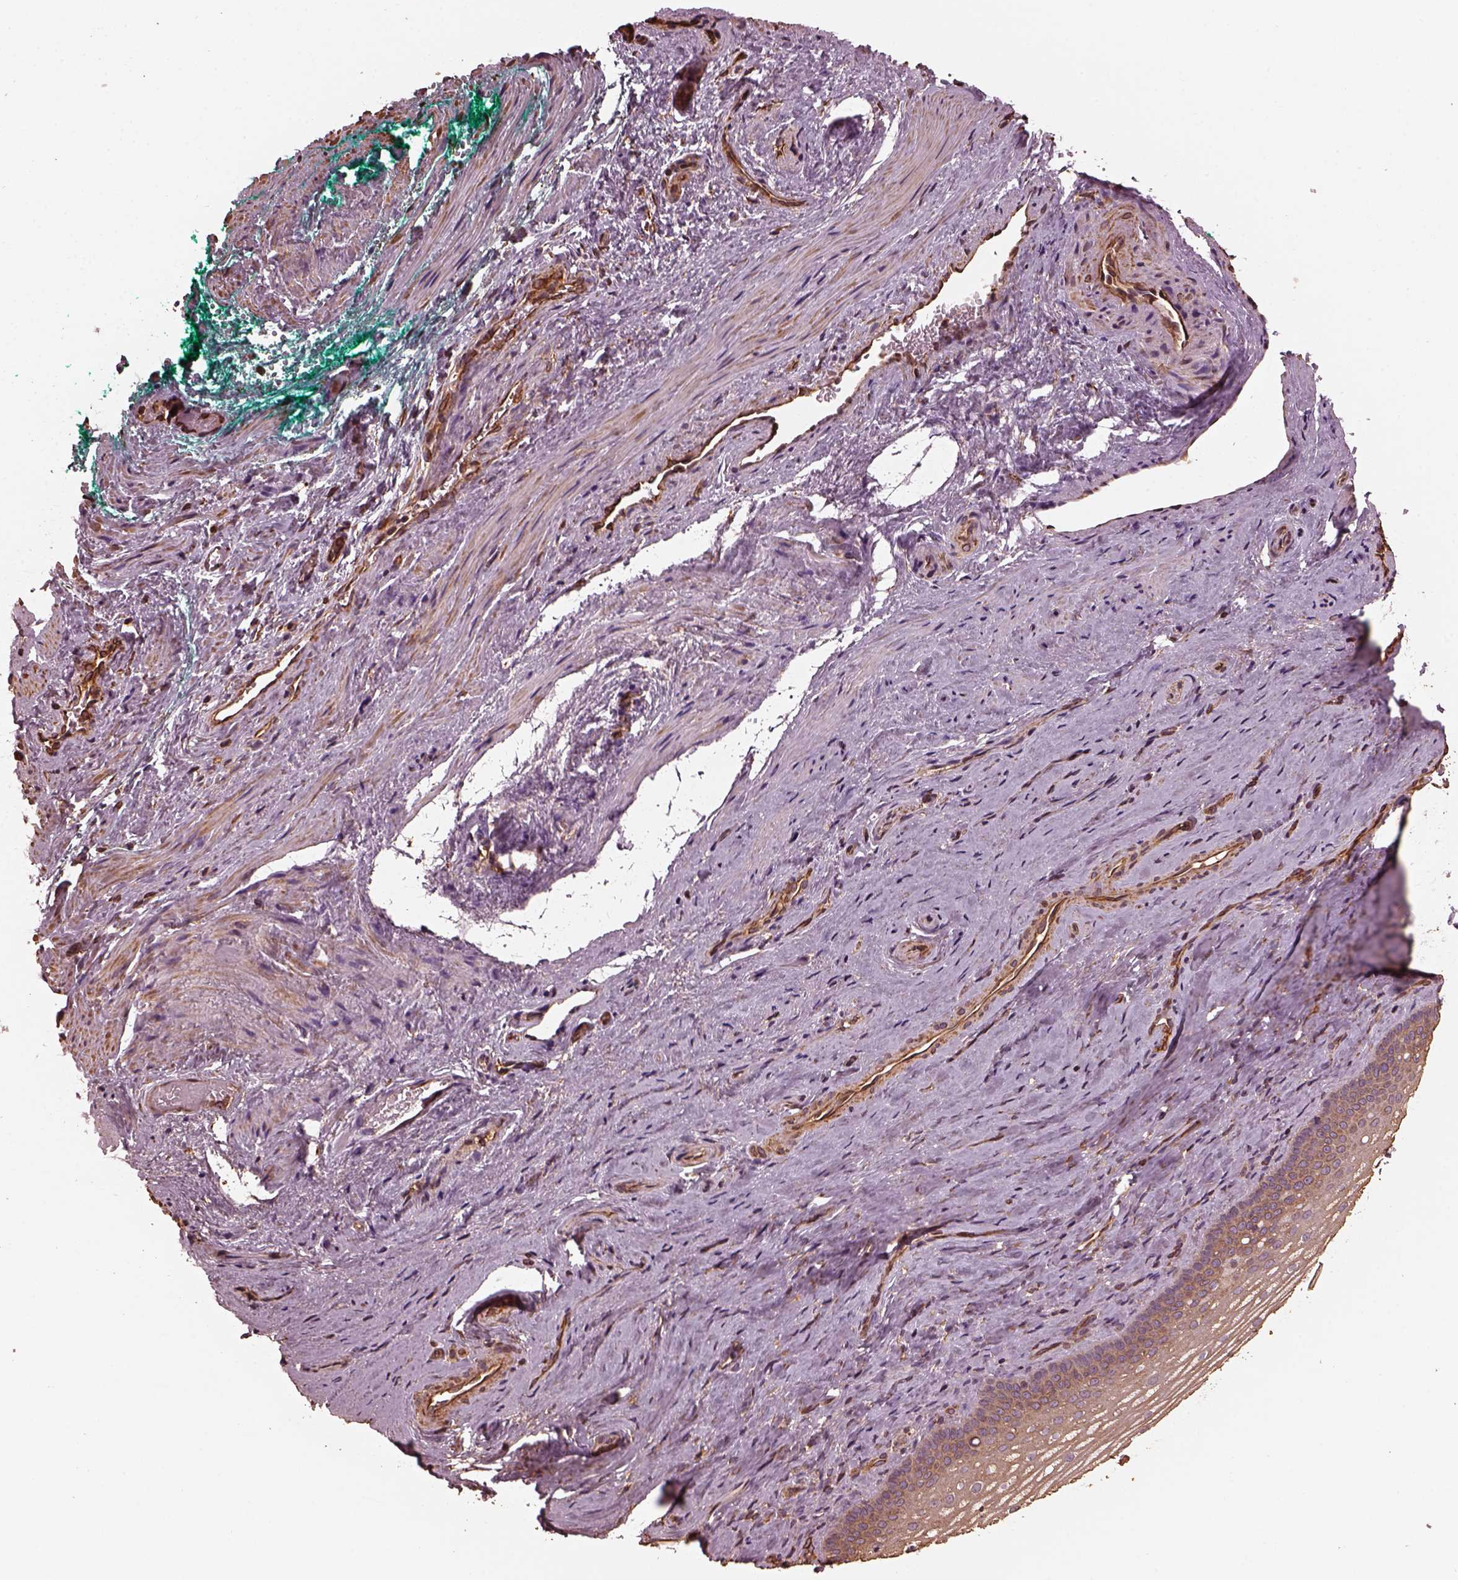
{"staining": {"intensity": "weak", "quantity": ">75%", "location": "cytoplasmic/membranous"}, "tissue": "vagina", "cell_type": "Squamous epithelial cells", "image_type": "normal", "snomed": [{"axis": "morphology", "description": "Normal tissue, NOS"}, {"axis": "topography", "description": "Vagina"}], "caption": "DAB (3,3'-diaminobenzidine) immunohistochemical staining of benign human vagina reveals weak cytoplasmic/membranous protein staining in about >75% of squamous epithelial cells.", "gene": "GTPBP1", "patient": {"sex": "female", "age": 44}}